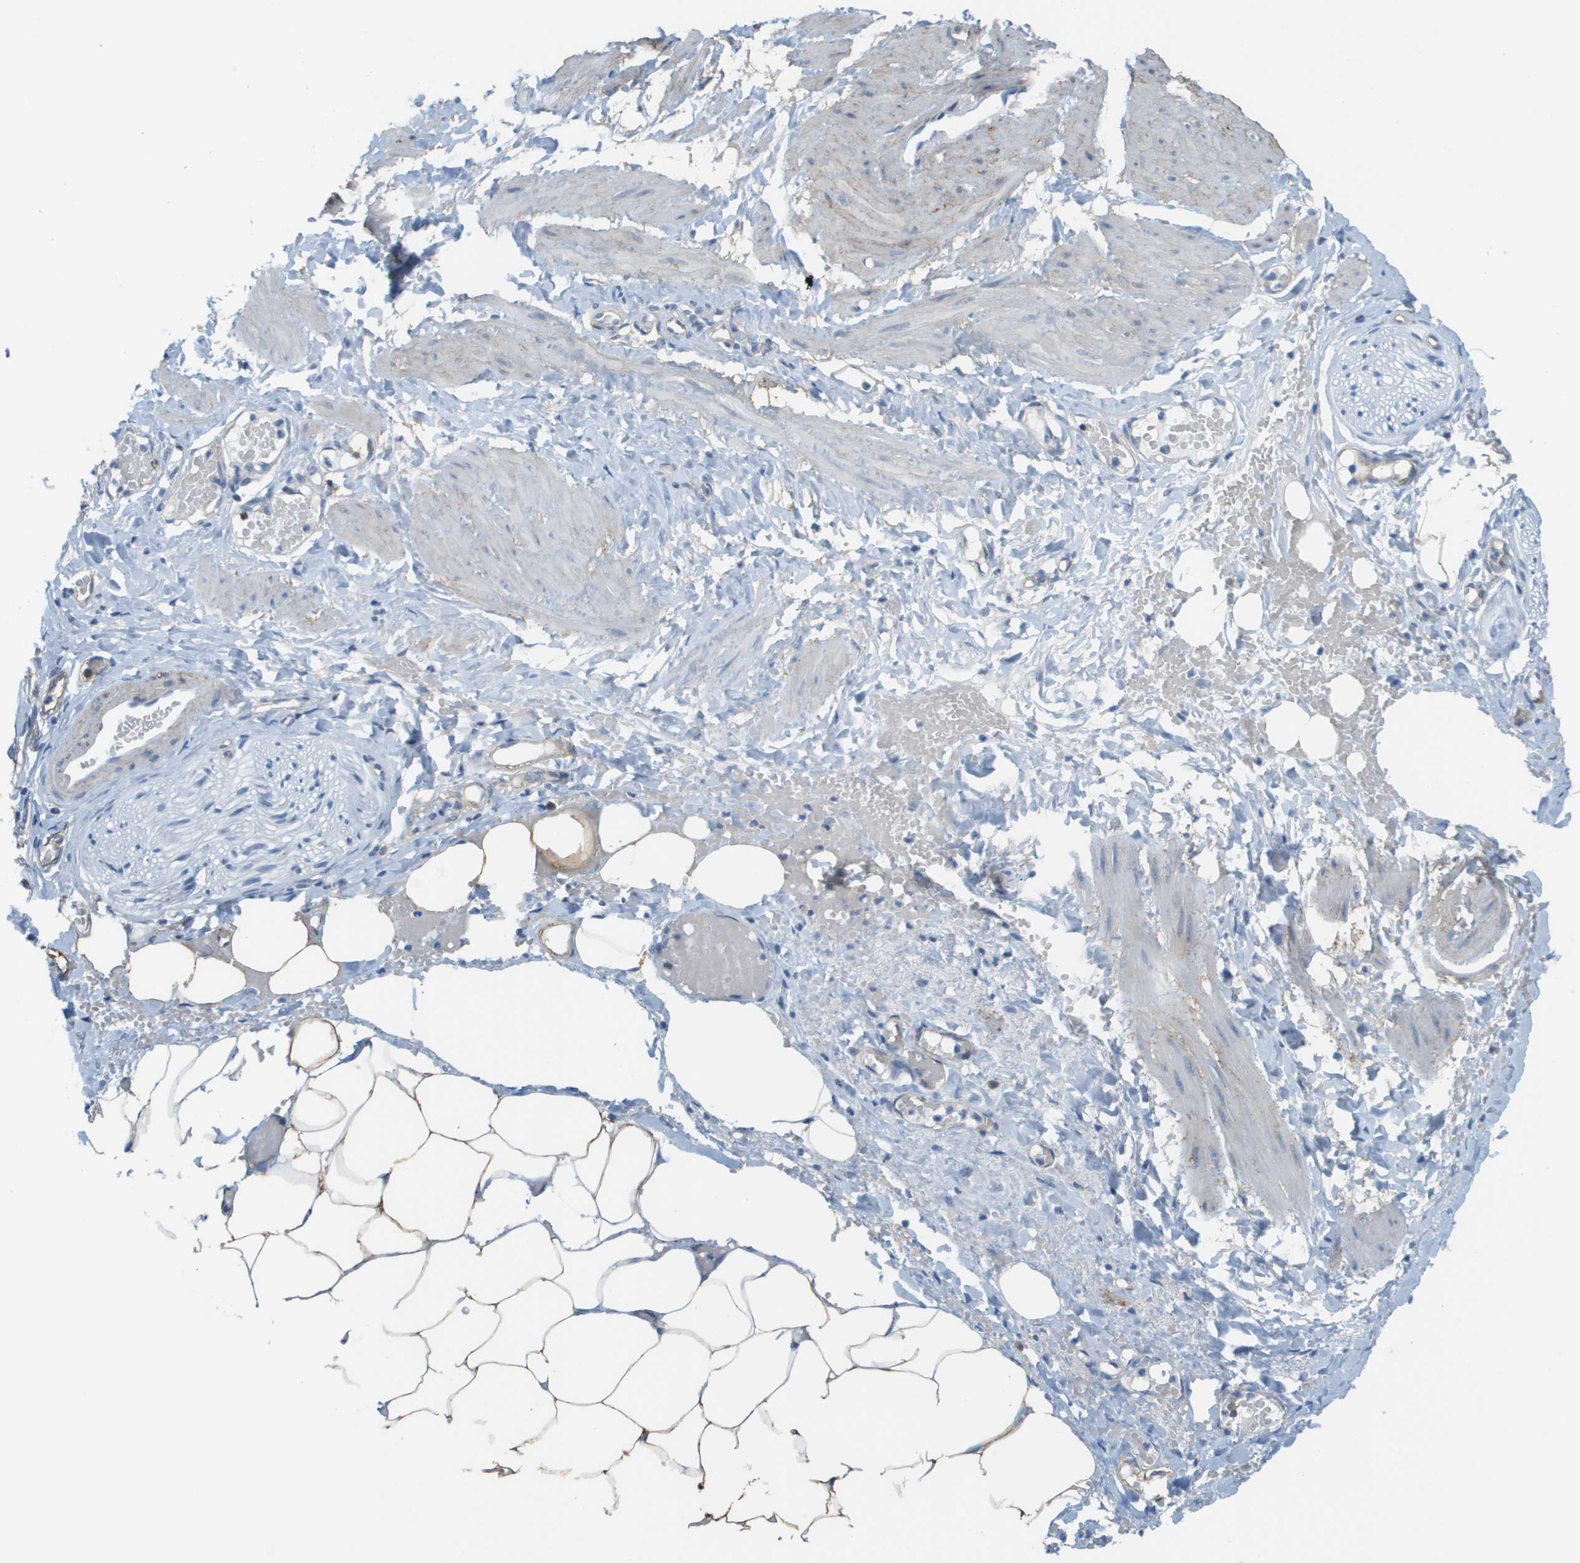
{"staining": {"intensity": "moderate", "quantity": ">75%", "location": "cytoplasmic/membranous"}, "tissue": "adipose tissue", "cell_type": "Adipocytes", "image_type": "normal", "snomed": [{"axis": "morphology", "description": "Normal tissue, NOS"}, {"axis": "topography", "description": "Soft tissue"}, {"axis": "topography", "description": "Vascular tissue"}], "caption": "Immunohistochemical staining of normal human adipose tissue reveals medium levels of moderate cytoplasmic/membranous positivity in approximately >75% of adipocytes.", "gene": "ZBTB43", "patient": {"sex": "female", "age": 35}}